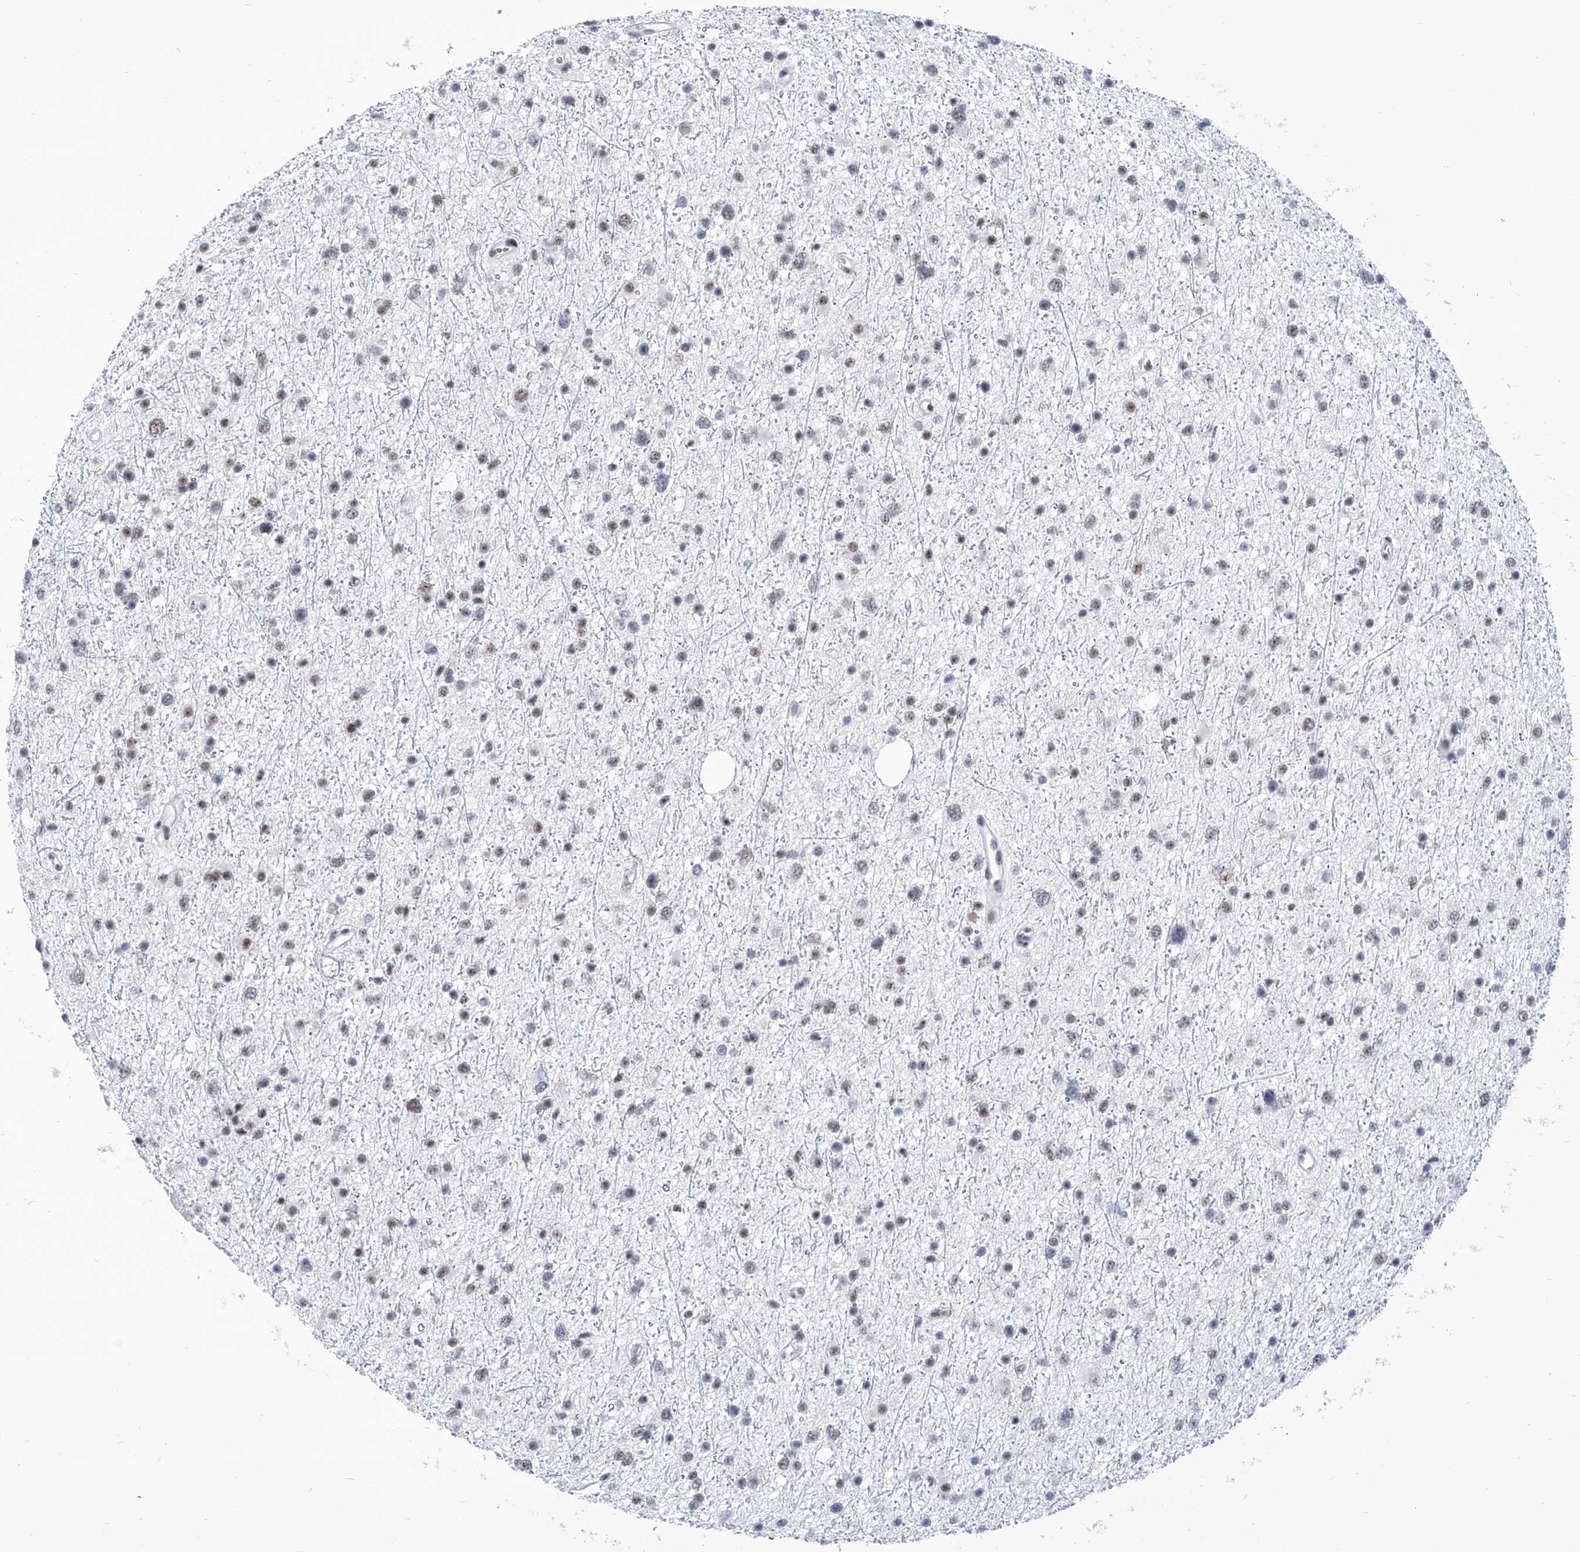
{"staining": {"intensity": "weak", "quantity": "<25%", "location": "nuclear"}, "tissue": "glioma", "cell_type": "Tumor cells", "image_type": "cancer", "snomed": [{"axis": "morphology", "description": "Glioma, malignant, Low grade"}, {"axis": "topography", "description": "Cerebral cortex"}], "caption": "Tumor cells are negative for brown protein staining in glioma.", "gene": "SART1", "patient": {"sex": "female", "age": 39}}